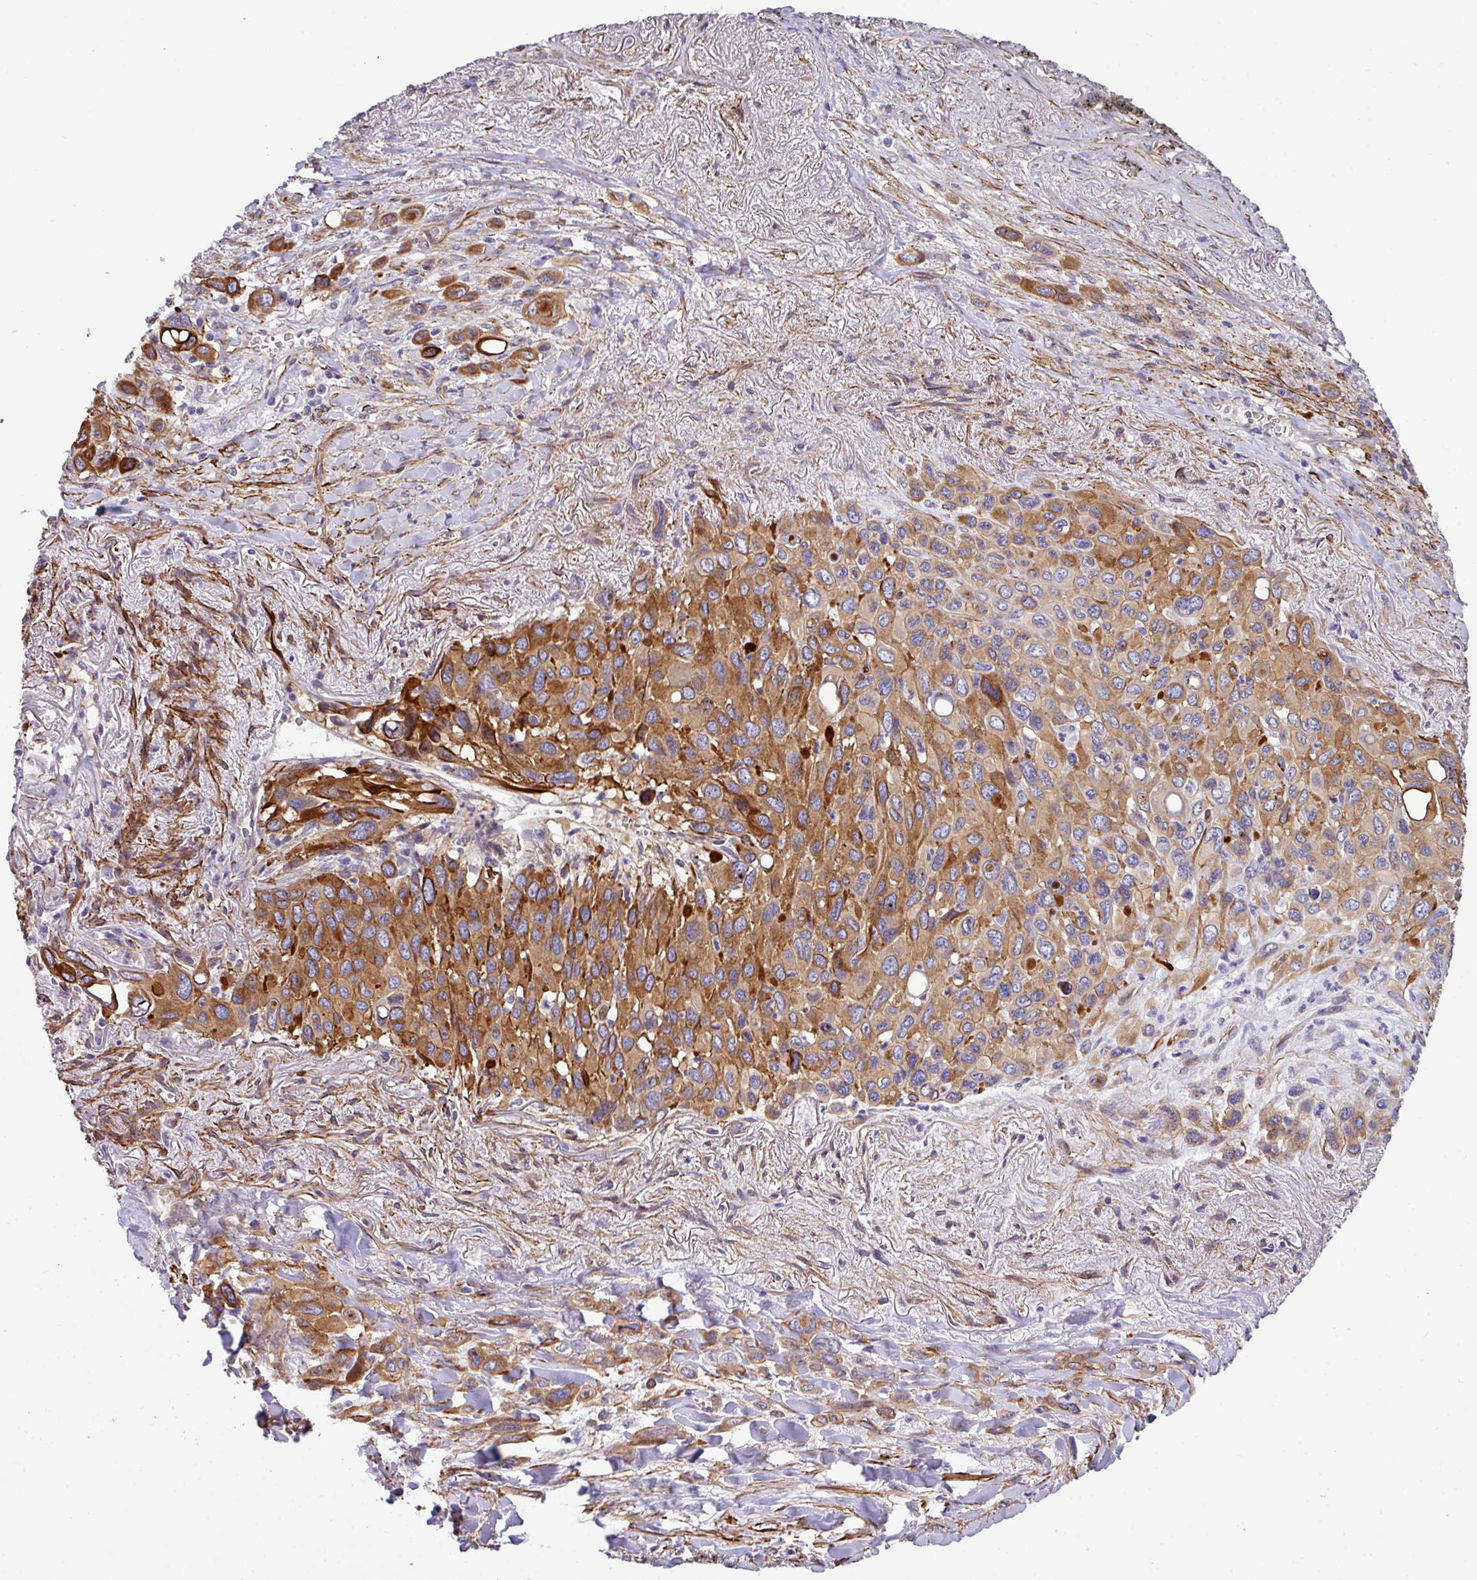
{"staining": {"intensity": "strong", "quantity": ">75%", "location": "cytoplasmic/membranous"}, "tissue": "melanoma", "cell_type": "Tumor cells", "image_type": "cancer", "snomed": [{"axis": "morphology", "description": "Malignant melanoma, Metastatic site"}, {"axis": "topography", "description": "Lung"}], "caption": "Tumor cells exhibit high levels of strong cytoplasmic/membranous positivity in approximately >75% of cells in malignant melanoma (metastatic site).", "gene": "PARD6A", "patient": {"sex": "male", "age": 48}}